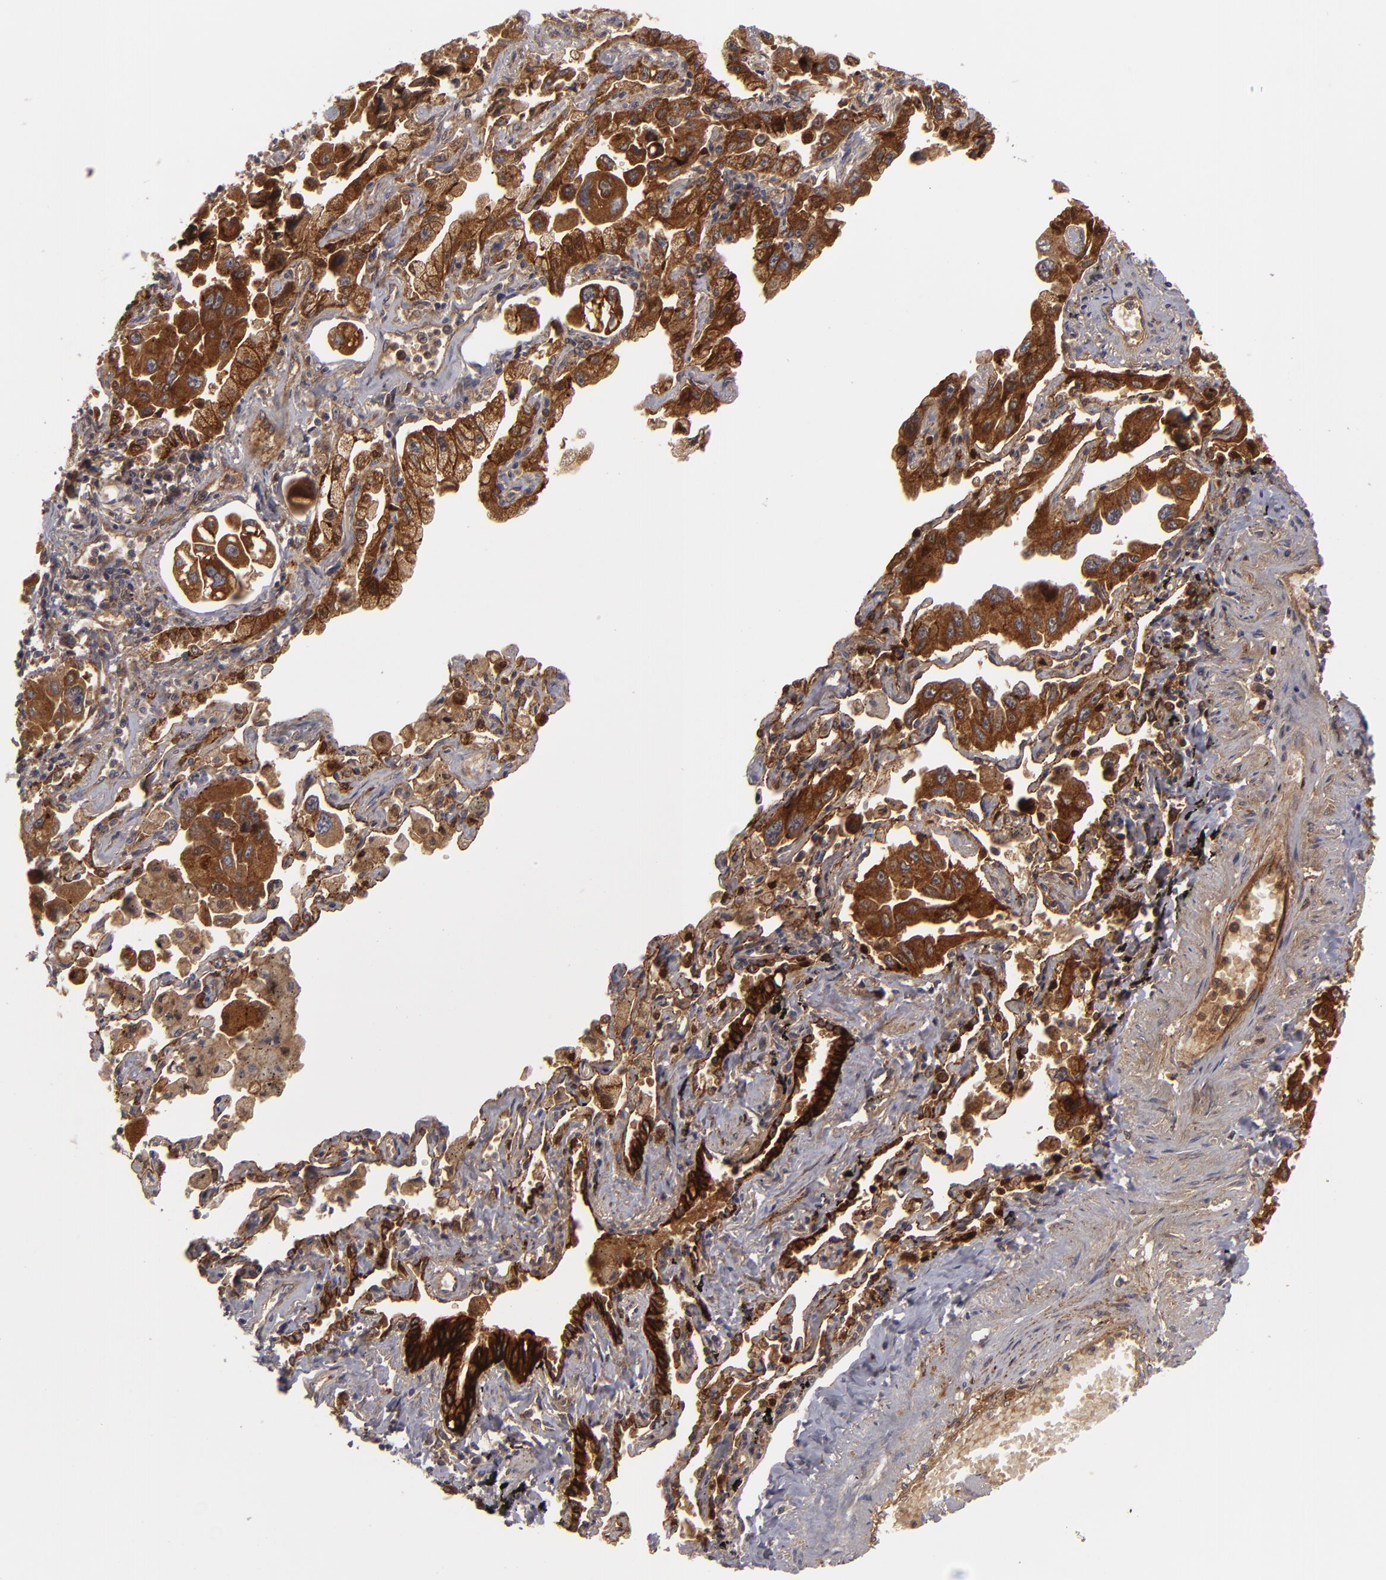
{"staining": {"intensity": "strong", "quantity": ">75%", "location": "cytoplasmic/membranous"}, "tissue": "lung cancer", "cell_type": "Tumor cells", "image_type": "cancer", "snomed": [{"axis": "morphology", "description": "Adenocarcinoma, NOS"}, {"axis": "topography", "description": "Lung"}], "caption": "IHC histopathology image of lung cancer stained for a protein (brown), which reveals high levels of strong cytoplasmic/membranous positivity in about >75% of tumor cells.", "gene": "ALCAM", "patient": {"sex": "male", "age": 64}}